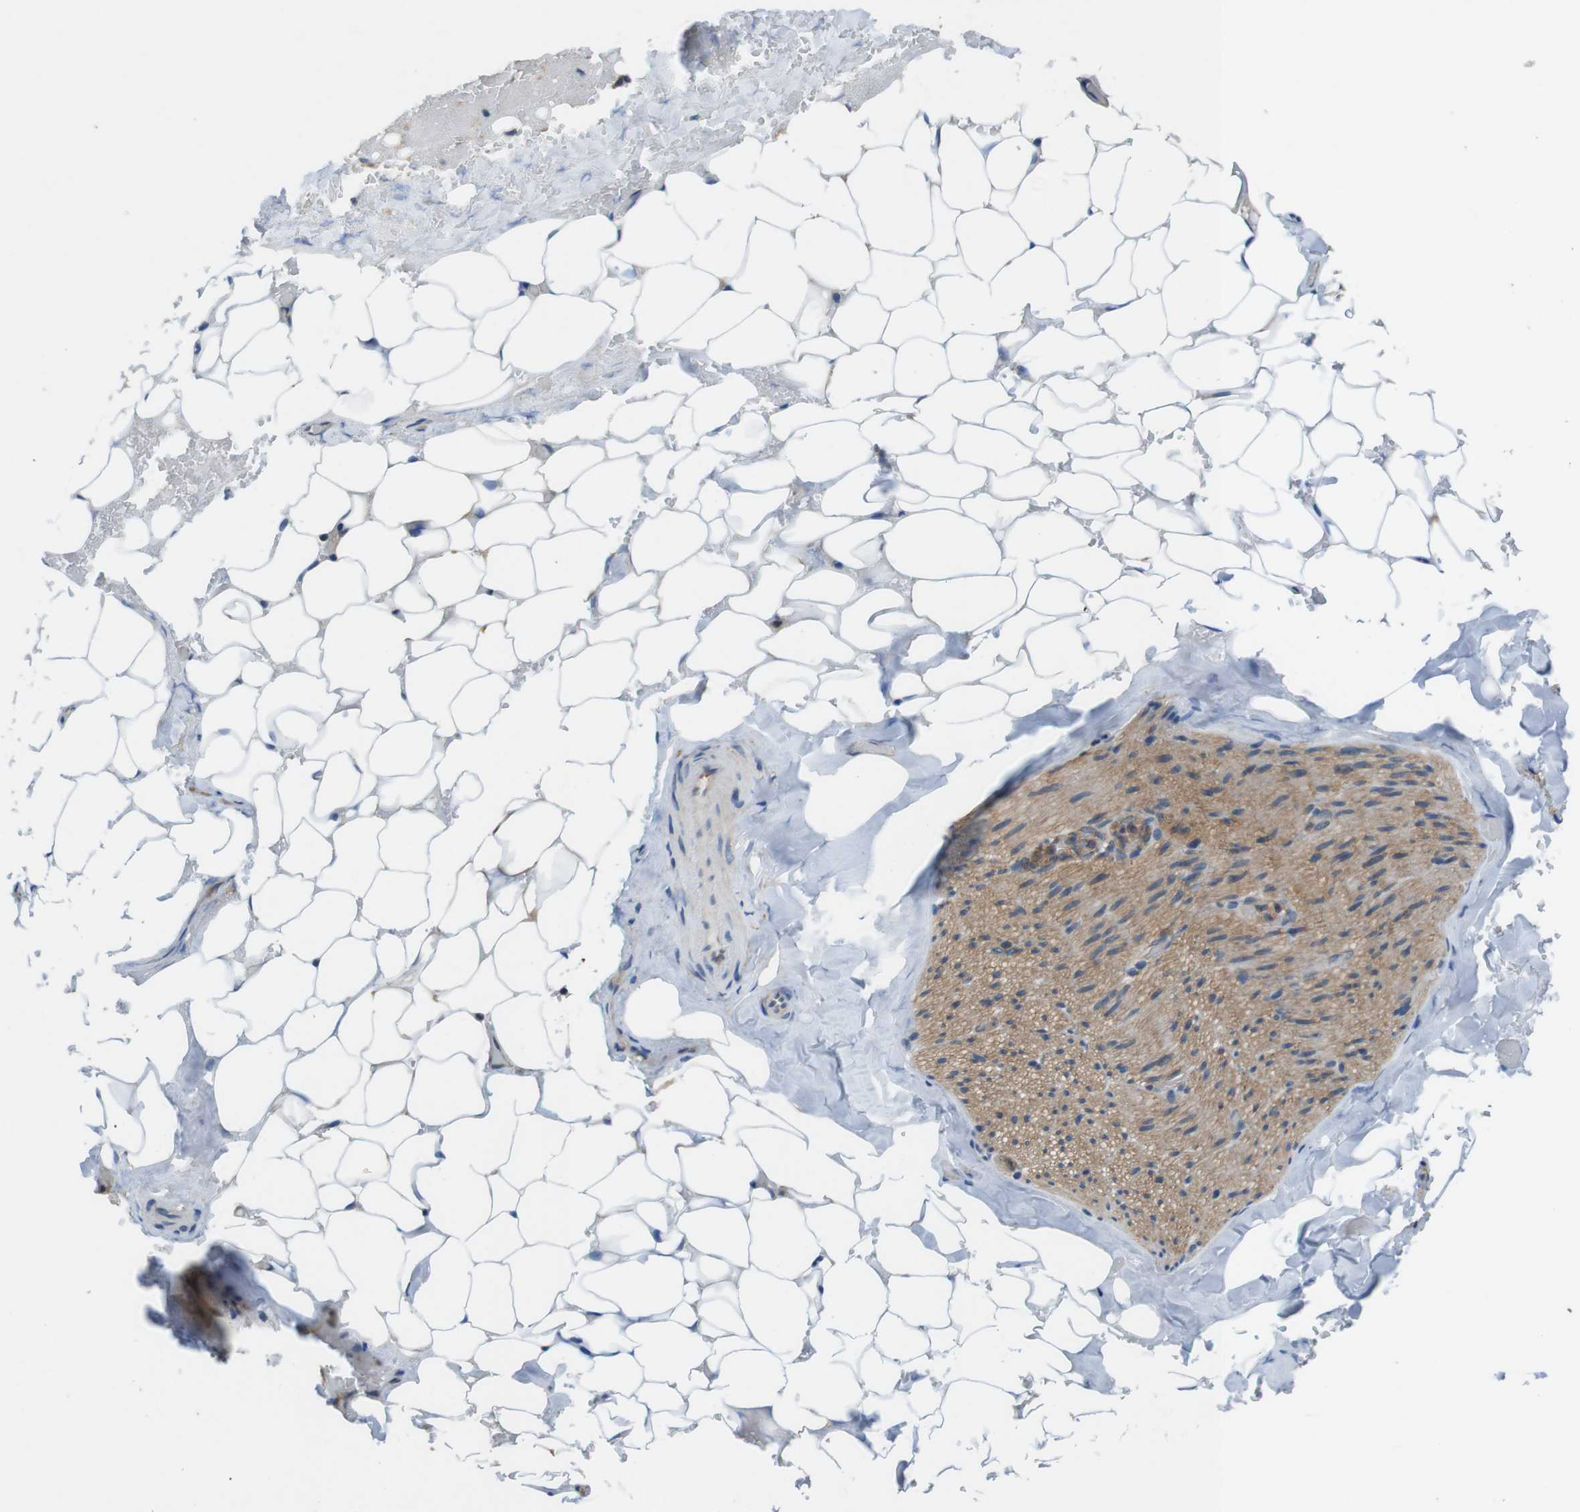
{"staining": {"intensity": "negative", "quantity": "none", "location": "none"}, "tissue": "adipose tissue", "cell_type": "Adipocytes", "image_type": "normal", "snomed": [{"axis": "morphology", "description": "Normal tissue, NOS"}, {"axis": "topography", "description": "Peripheral nerve tissue"}], "caption": "Human adipose tissue stained for a protein using IHC demonstrates no expression in adipocytes.", "gene": "DCTN1", "patient": {"sex": "male", "age": 70}}